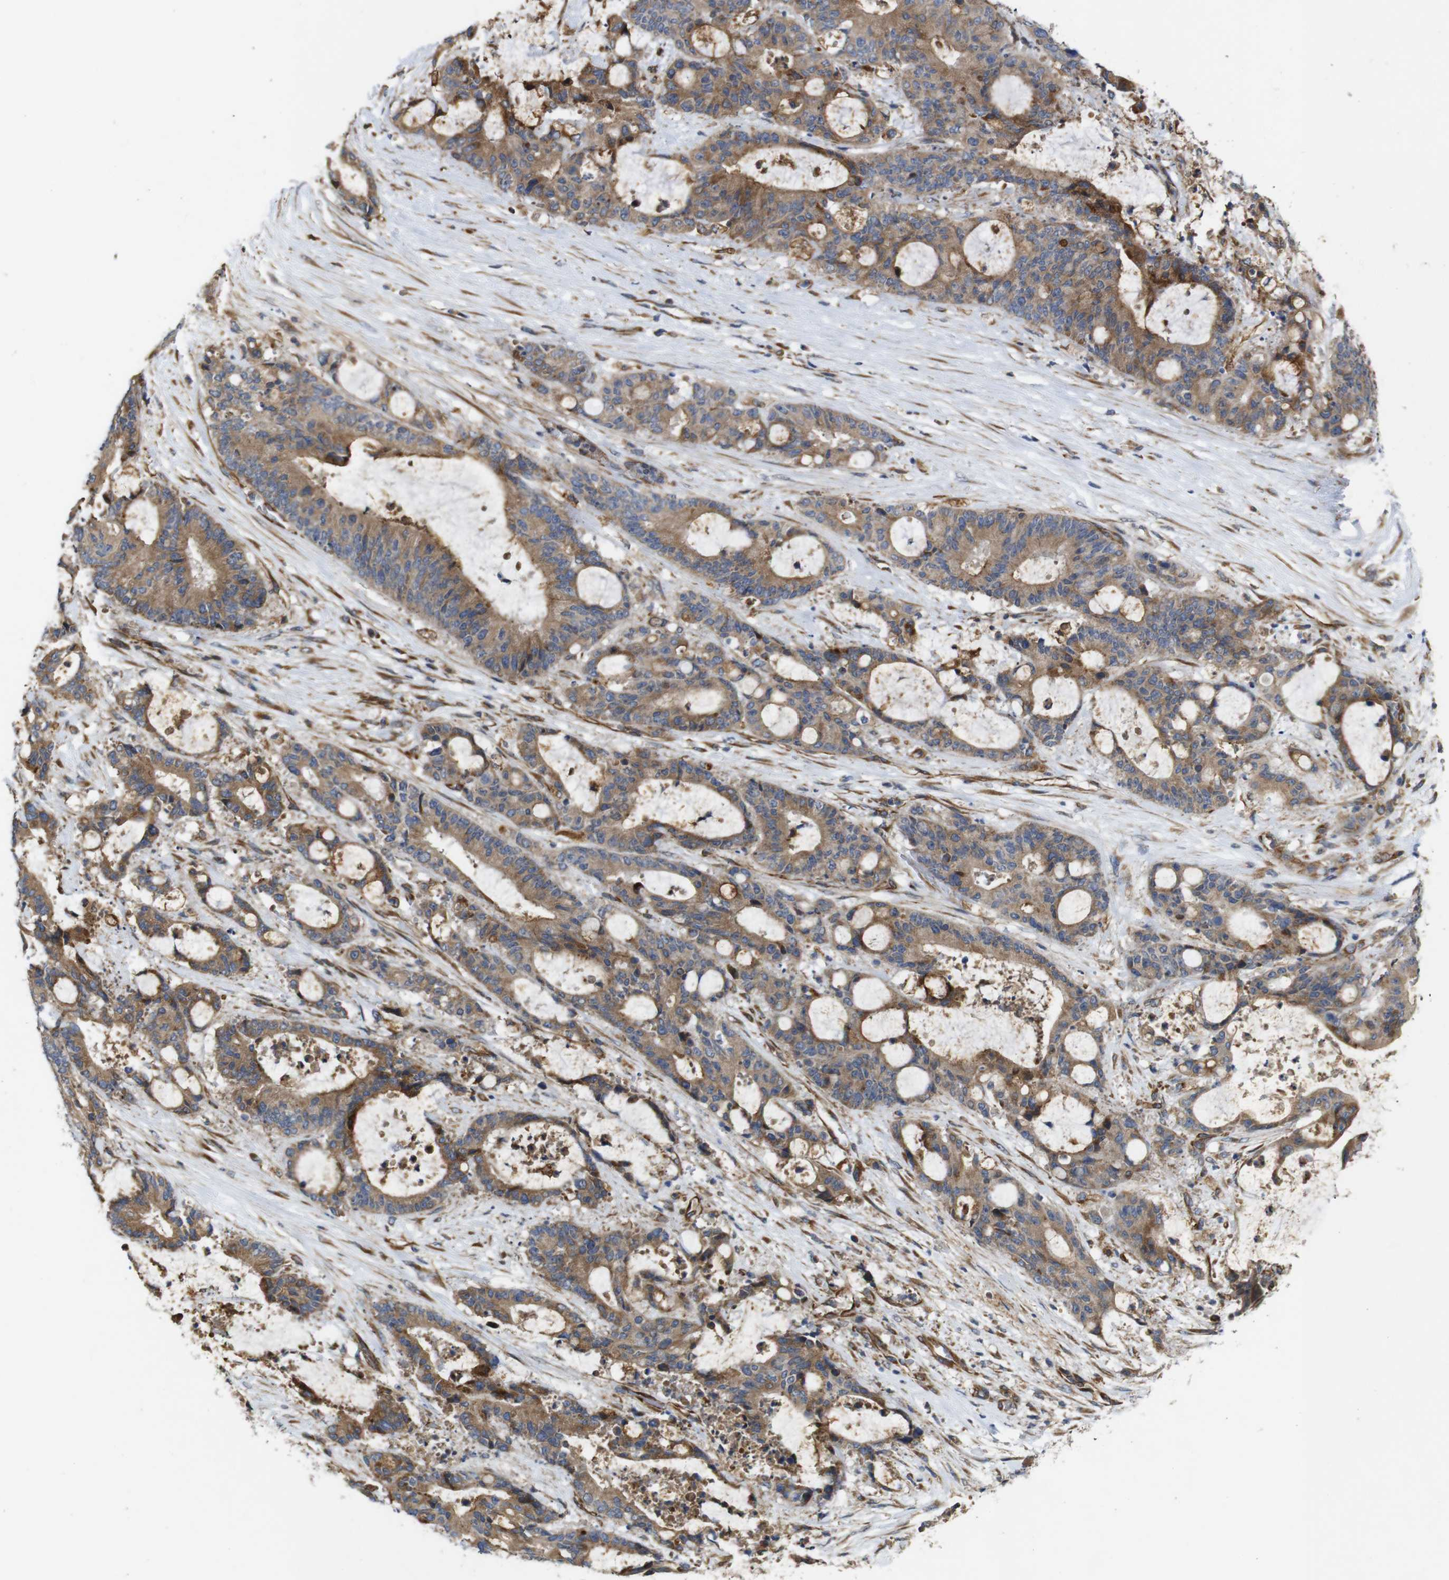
{"staining": {"intensity": "moderate", "quantity": ">75%", "location": "cytoplasmic/membranous"}, "tissue": "liver cancer", "cell_type": "Tumor cells", "image_type": "cancer", "snomed": [{"axis": "morphology", "description": "Normal tissue, NOS"}, {"axis": "morphology", "description": "Cholangiocarcinoma"}, {"axis": "topography", "description": "Liver"}, {"axis": "topography", "description": "Peripheral nerve tissue"}], "caption": "Immunohistochemistry of human liver cancer demonstrates medium levels of moderate cytoplasmic/membranous positivity in about >75% of tumor cells. (IHC, brightfield microscopy, high magnification).", "gene": "POMK", "patient": {"sex": "female", "age": 73}}